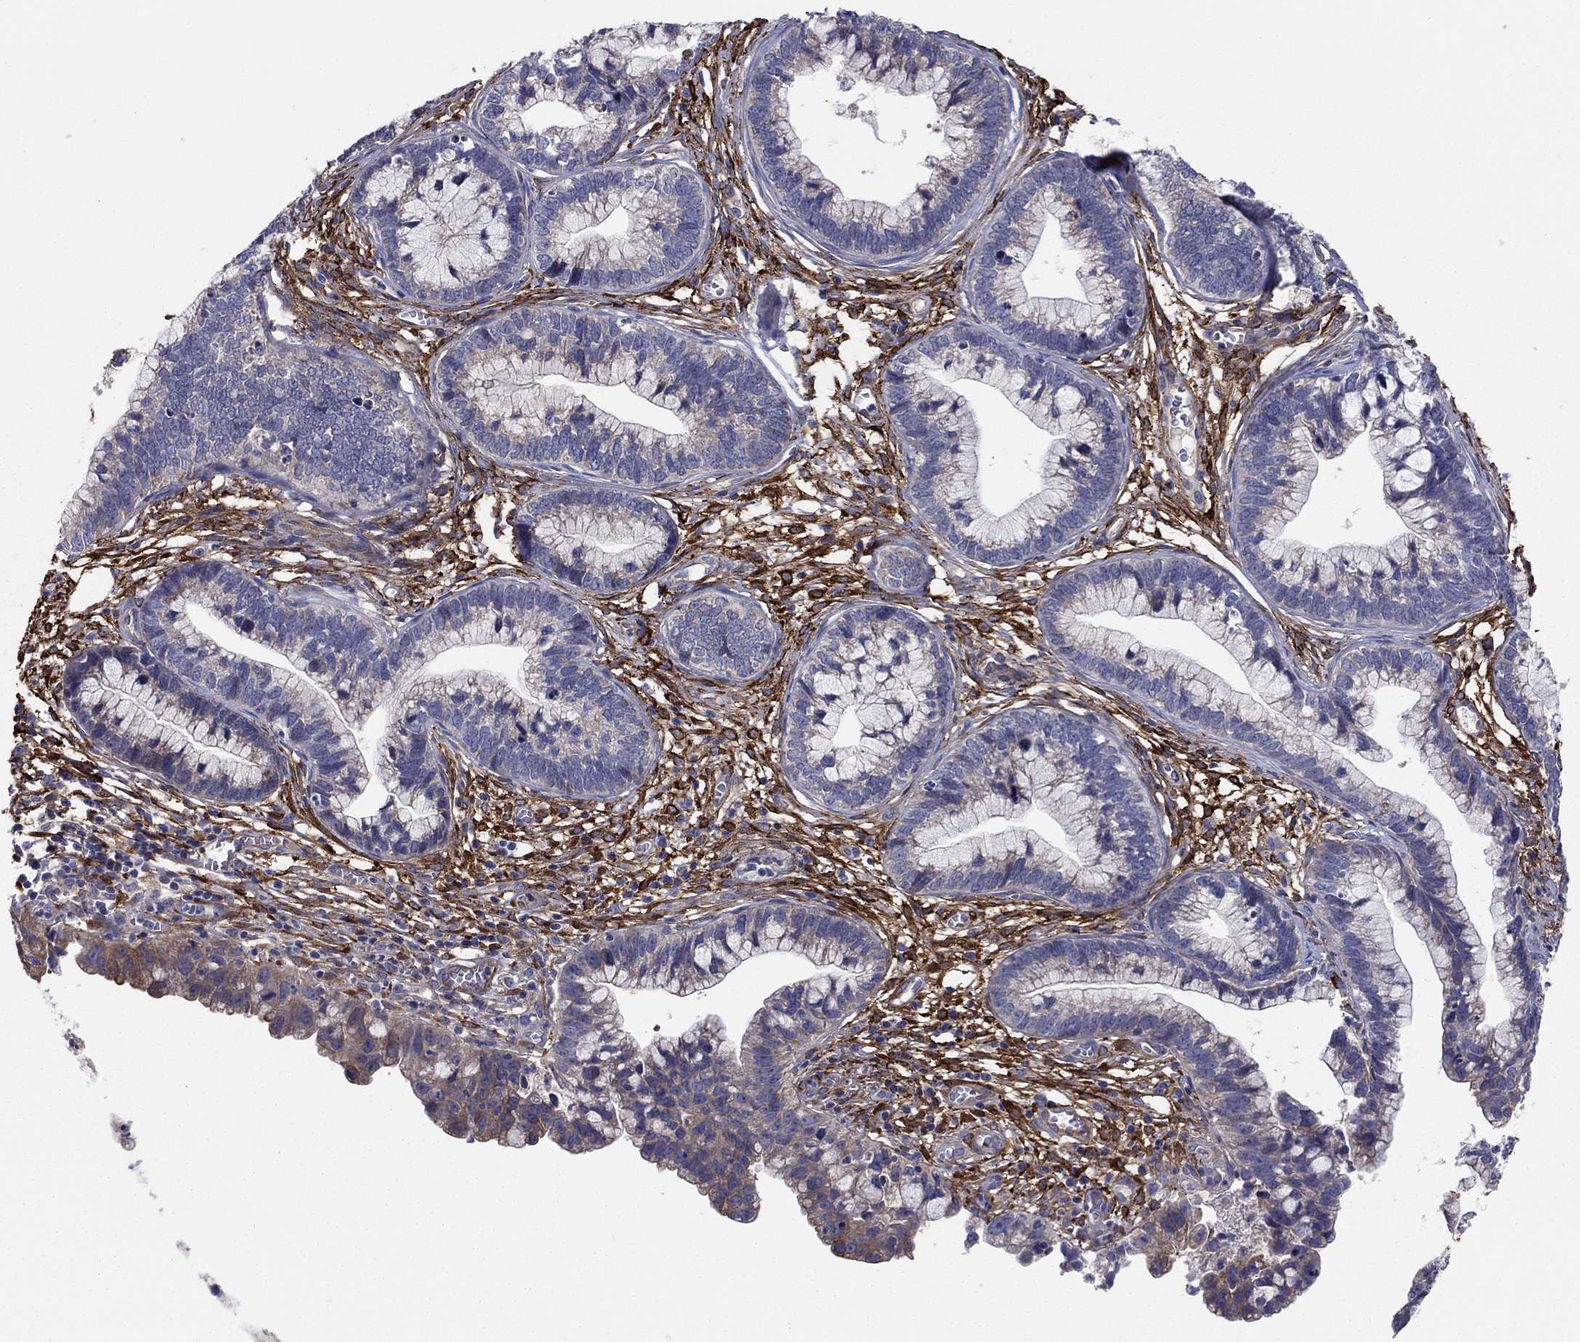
{"staining": {"intensity": "negative", "quantity": "none", "location": "none"}, "tissue": "cervical cancer", "cell_type": "Tumor cells", "image_type": "cancer", "snomed": [{"axis": "morphology", "description": "Adenocarcinoma, NOS"}, {"axis": "topography", "description": "Cervix"}], "caption": "Immunohistochemistry image of human cervical cancer (adenocarcinoma) stained for a protein (brown), which exhibits no positivity in tumor cells. (DAB (3,3'-diaminobenzidine) IHC, high magnification).", "gene": "EMP2", "patient": {"sex": "female", "age": 44}}